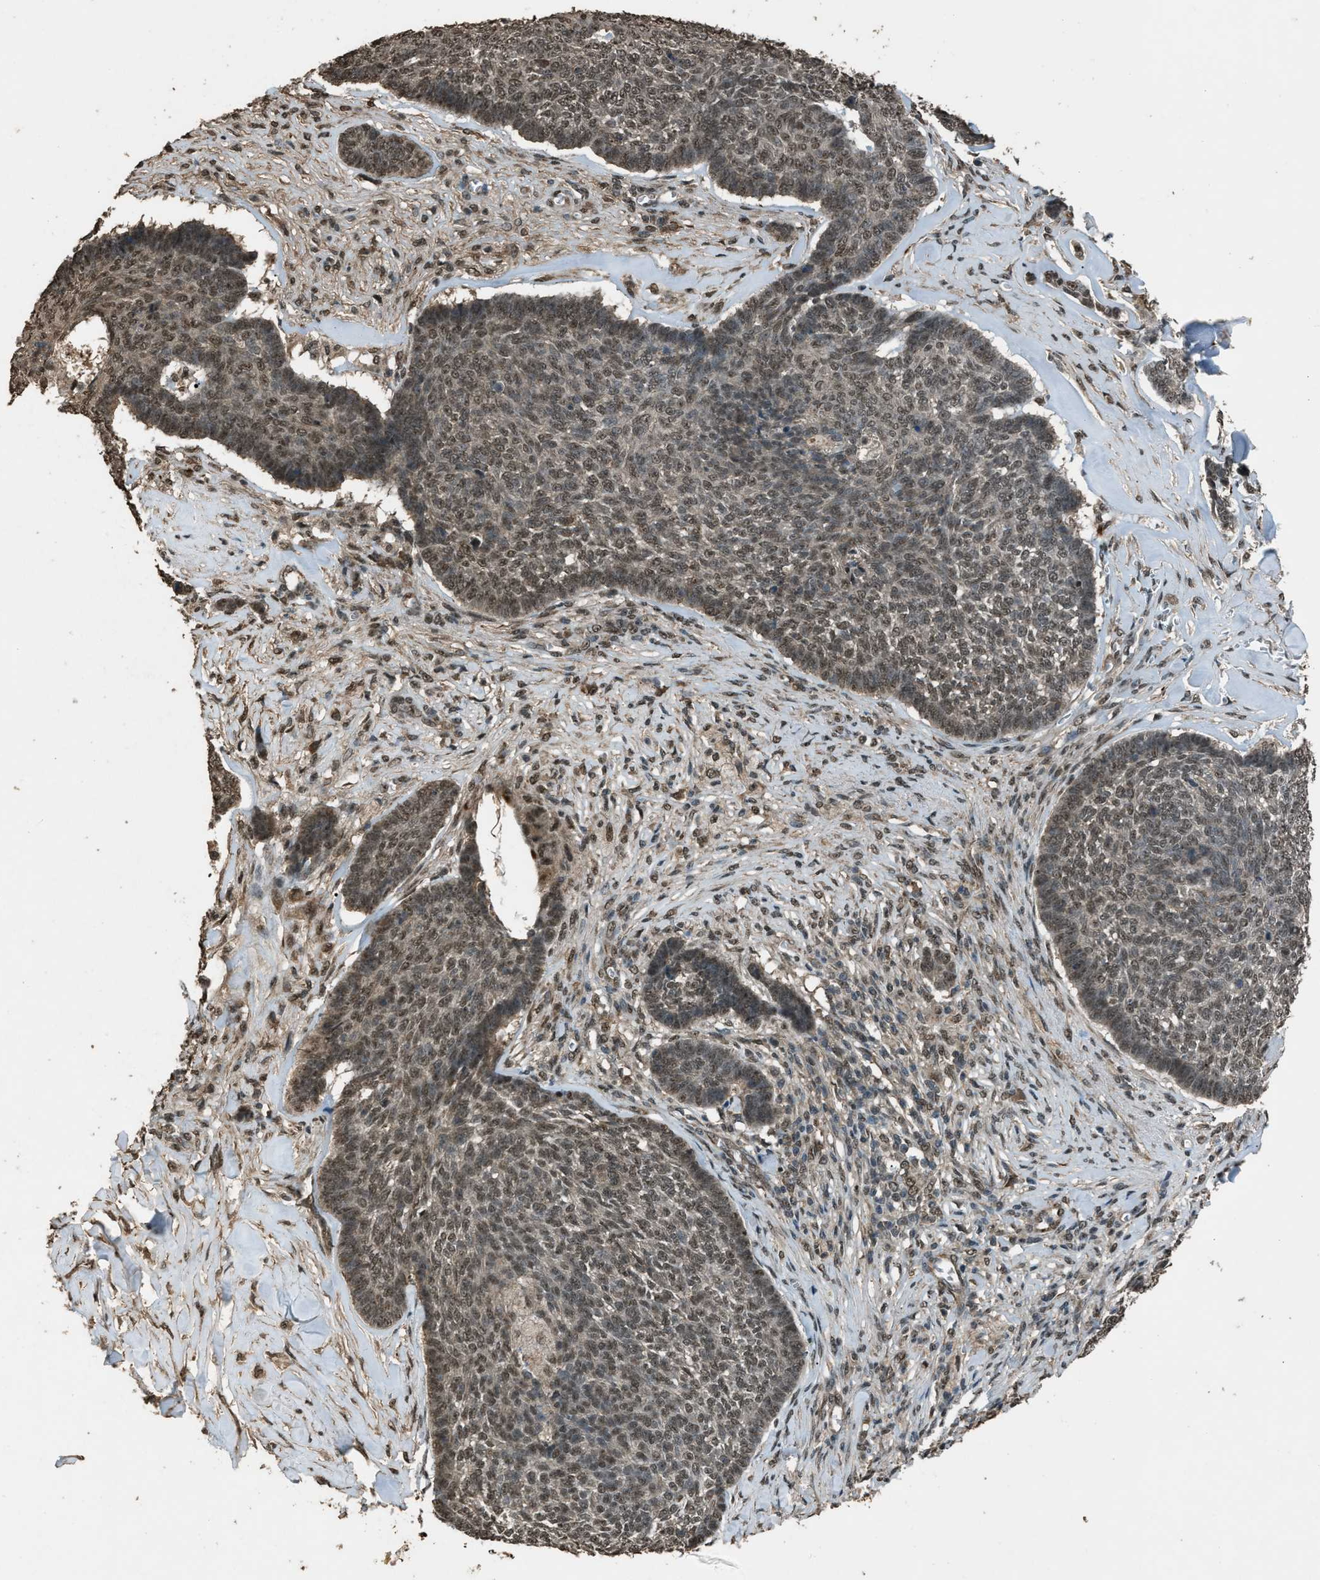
{"staining": {"intensity": "weak", "quantity": ">75%", "location": "nuclear"}, "tissue": "skin cancer", "cell_type": "Tumor cells", "image_type": "cancer", "snomed": [{"axis": "morphology", "description": "Basal cell carcinoma"}, {"axis": "topography", "description": "Skin"}], "caption": "Skin cancer (basal cell carcinoma) stained with a protein marker reveals weak staining in tumor cells.", "gene": "SERTAD2", "patient": {"sex": "male", "age": 84}}